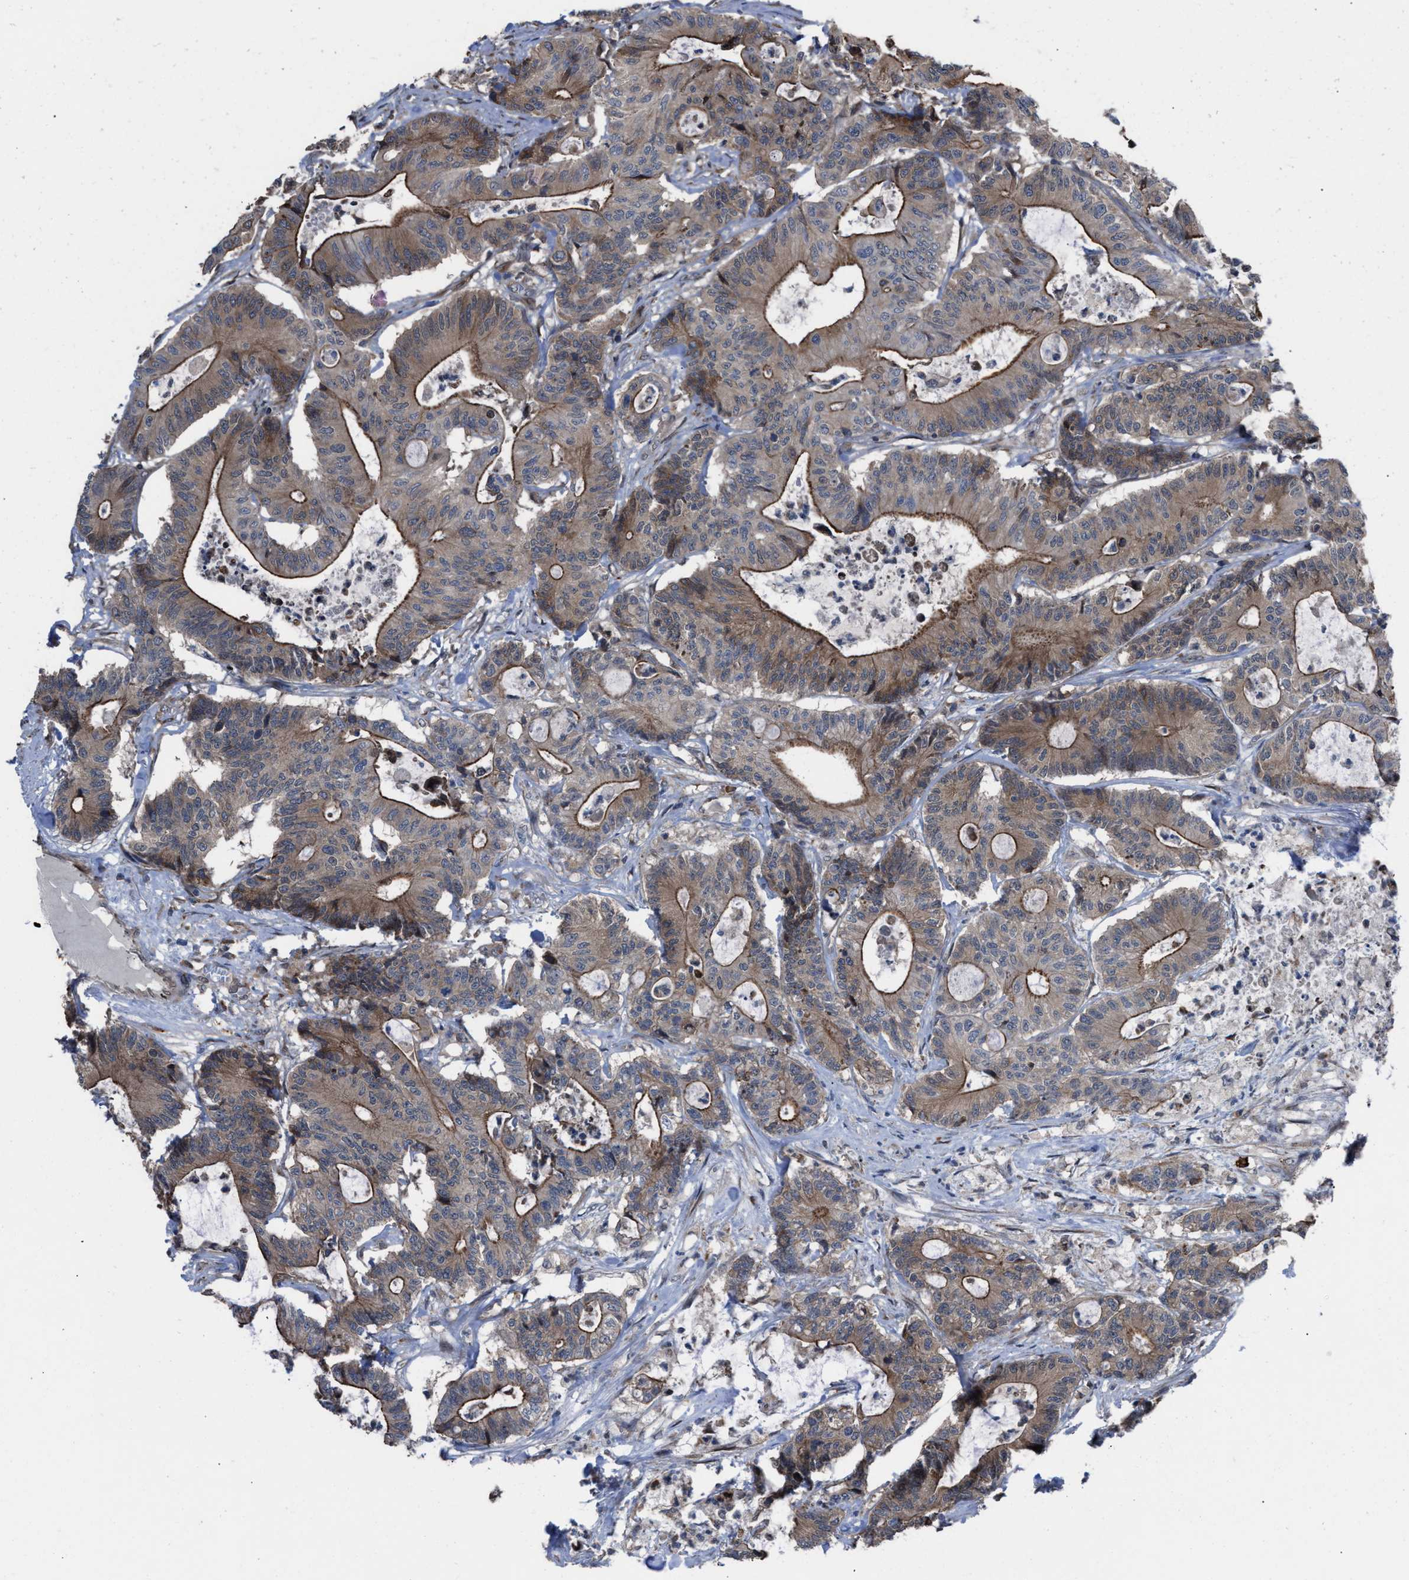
{"staining": {"intensity": "moderate", "quantity": ">75%", "location": "cytoplasmic/membranous"}, "tissue": "colorectal cancer", "cell_type": "Tumor cells", "image_type": "cancer", "snomed": [{"axis": "morphology", "description": "Adenocarcinoma, NOS"}, {"axis": "topography", "description": "Colon"}], "caption": "Human adenocarcinoma (colorectal) stained with a protein marker reveals moderate staining in tumor cells.", "gene": "TP53BP2", "patient": {"sex": "female", "age": 84}}